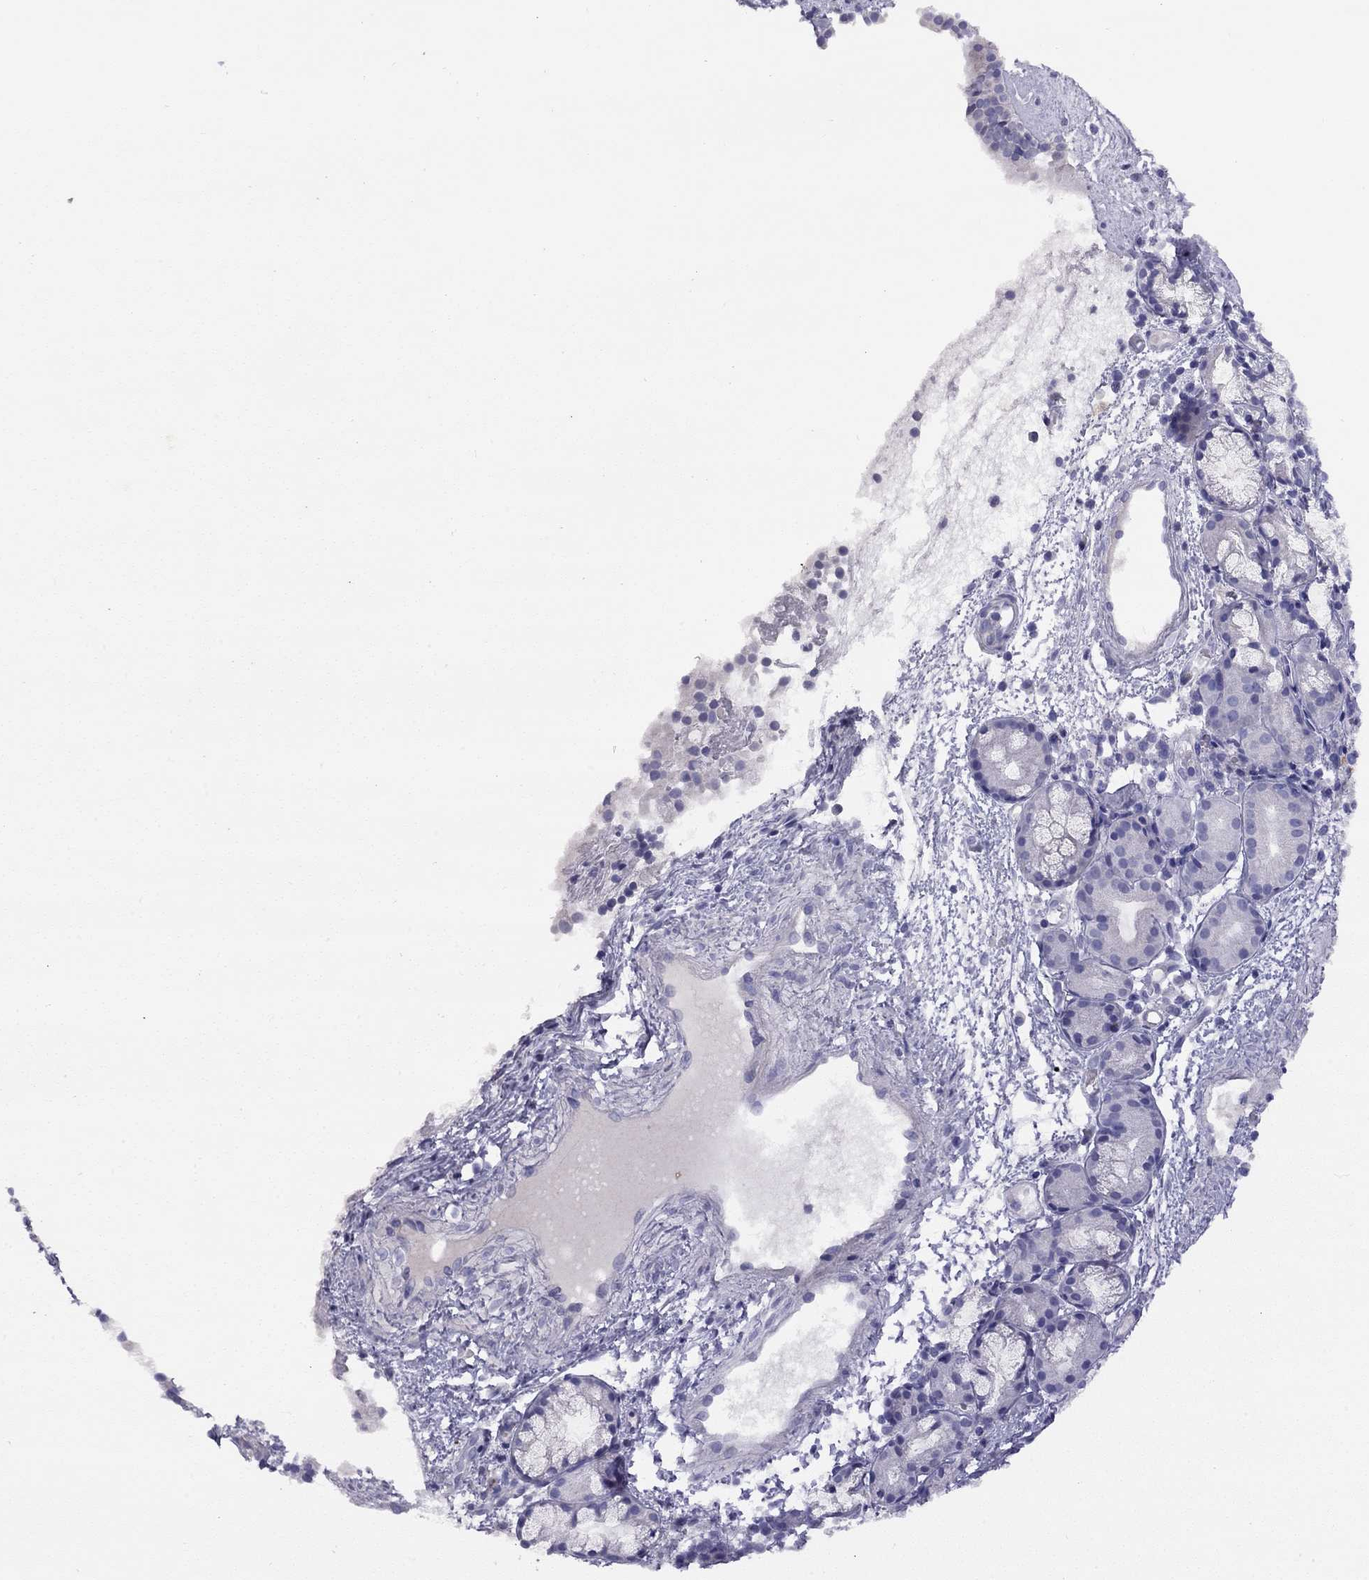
{"staining": {"intensity": "negative", "quantity": "none", "location": "none"}, "tissue": "nasopharynx", "cell_type": "Respiratory epithelial cells", "image_type": "normal", "snomed": [{"axis": "morphology", "description": "Normal tissue, NOS"}, {"axis": "topography", "description": "Nasopharynx"}], "caption": "Immunohistochemistry (IHC) micrograph of benign nasopharynx: human nasopharynx stained with DAB shows no significant protein staining in respiratory epithelial cells. Brightfield microscopy of immunohistochemistry (IHC) stained with DAB (brown) and hematoxylin (blue), captured at high magnification.", "gene": "CPNE4", "patient": {"sex": "male", "age": 29}}